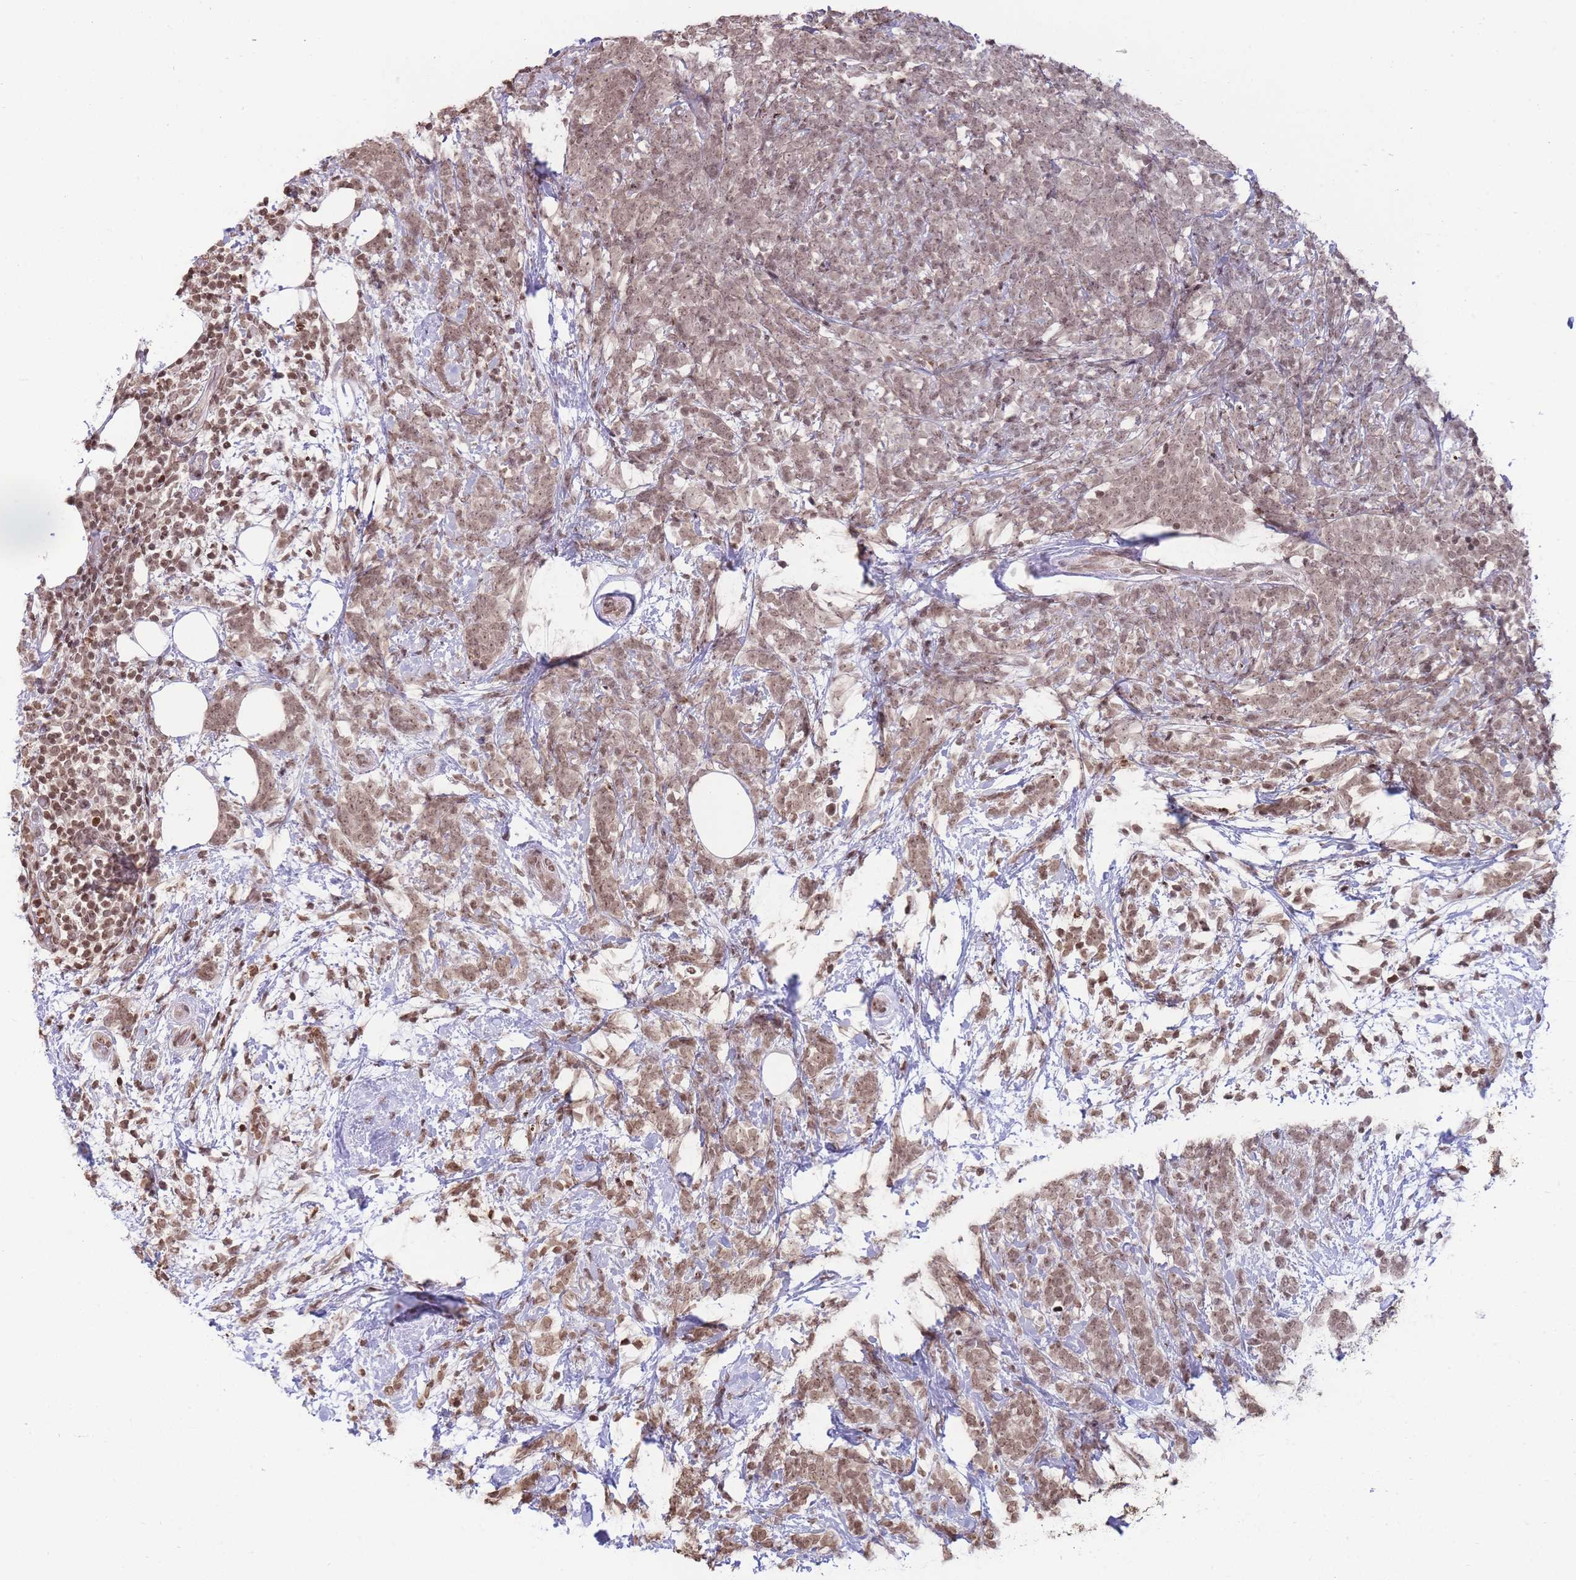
{"staining": {"intensity": "moderate", "quantity": ">75%", "location": "nuclear"}, "tissue": "breast cancer", "cell_type": "Tumor cells", "image_type": "cancer", "snomed": [{"axis": "morphology", "description": "Lobular carcinoma"}, {"axis": "topography", "description": "Breast"}], "caption": "Protein expression analysis of human breast cancer (lobular carcinoma) reveals moderate nuclear staining in approximately >75% of tumor cells.", "gene": "SHISAL1", "patient": {"sex": "female", "age": 58}}